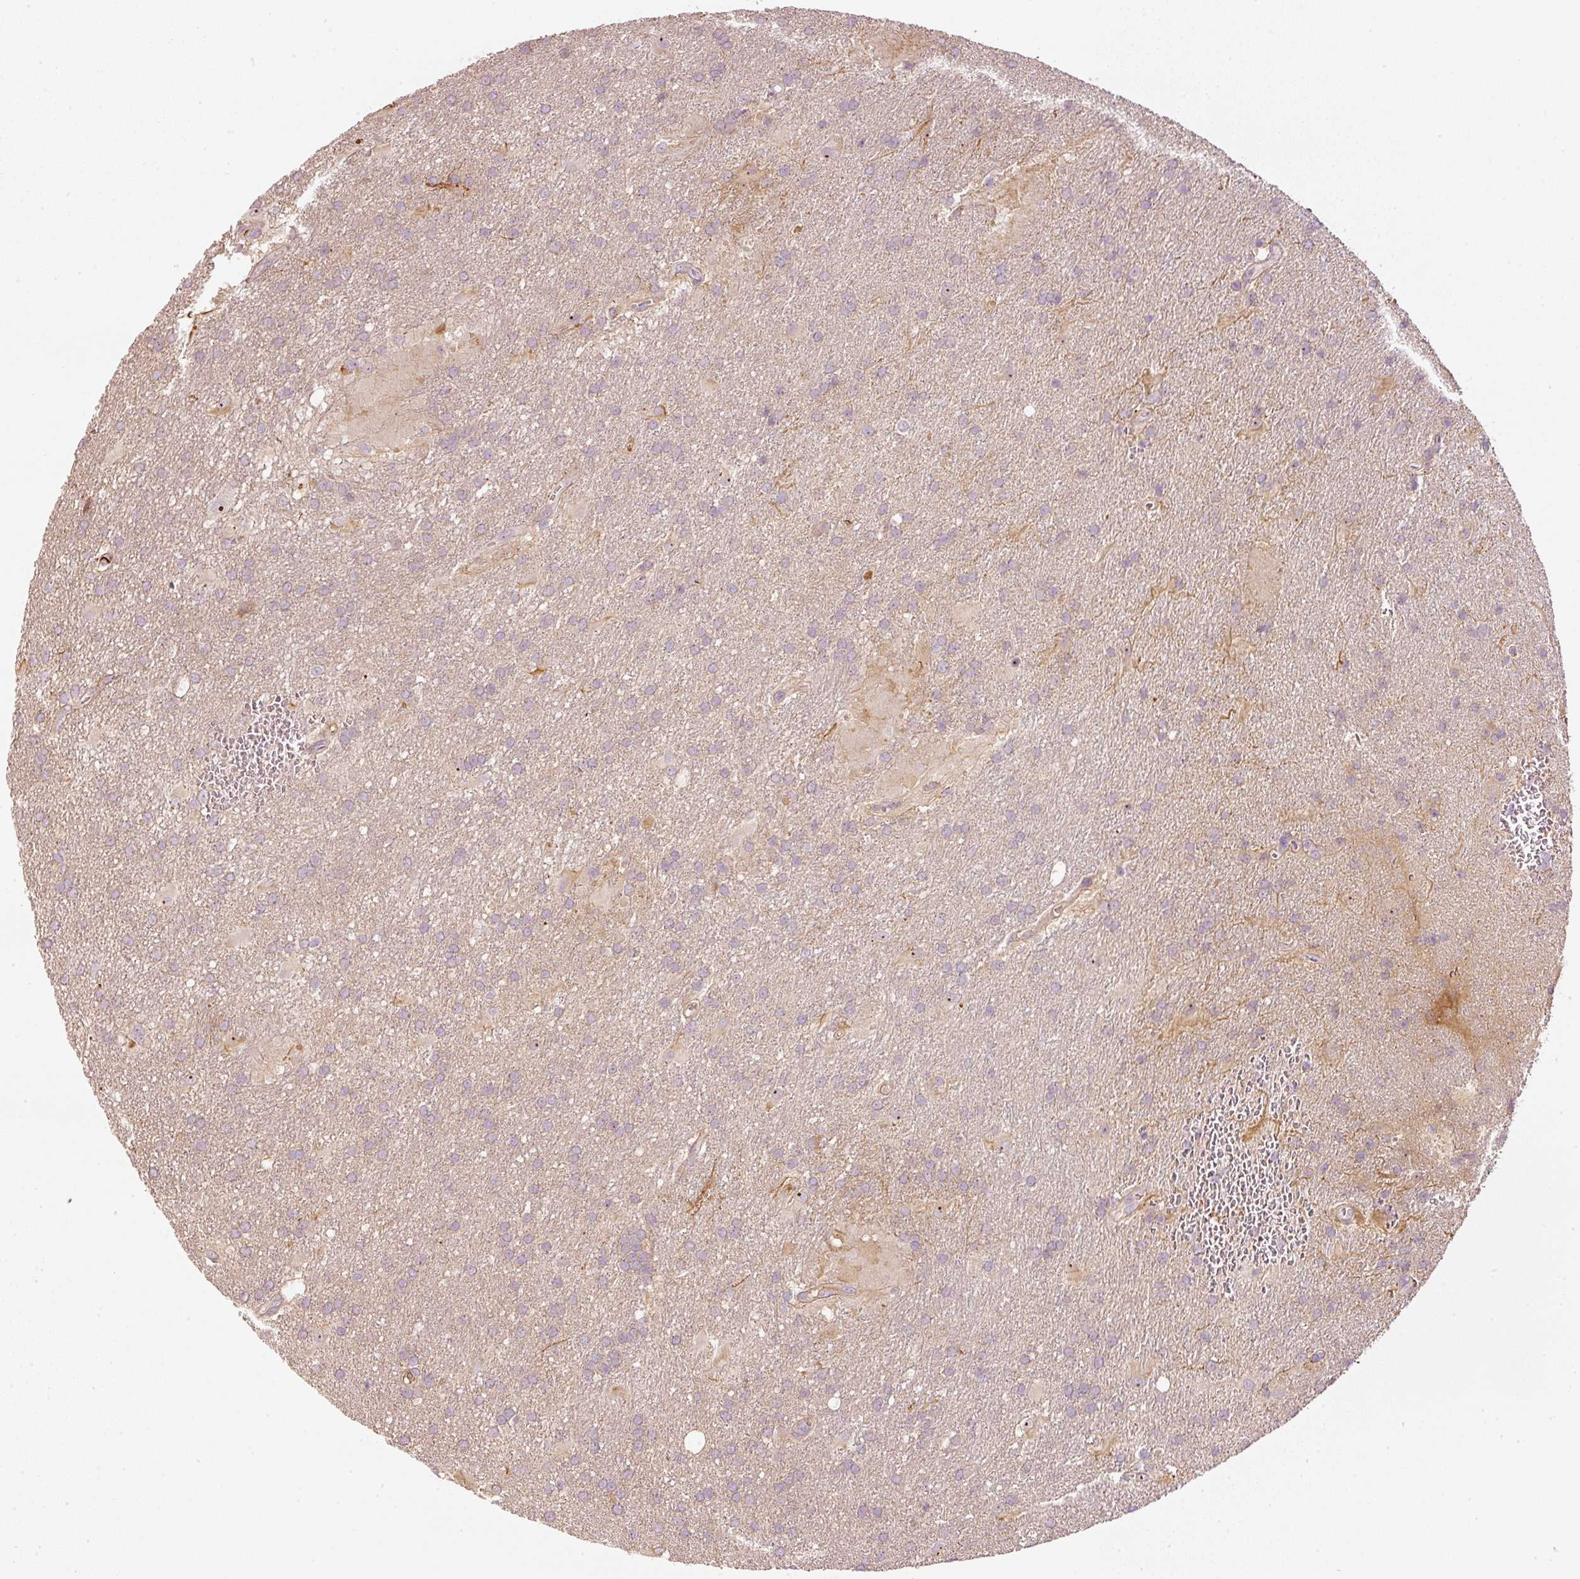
{"staining": {"intensity": "weak", "quantity": "25%-75%", "location": "cytoplasmic/membranous"}, "tissue": "glioma", "cell_type": "Tumor cells", "image_type": "cancer", "snomed": [{"axis": "morphology", "description": "Glioma, malignant, Low grade"}, {"axis": "topography", "description": "Brain"}], "caption": "Immunohistochemical staining of human glioma reveals low levels of weak cytoplasmic/membranous staining in about 25%-75% of tumor cells.", "gene": "VCAM1", "patient": {"sex": "male", "age": 66}}